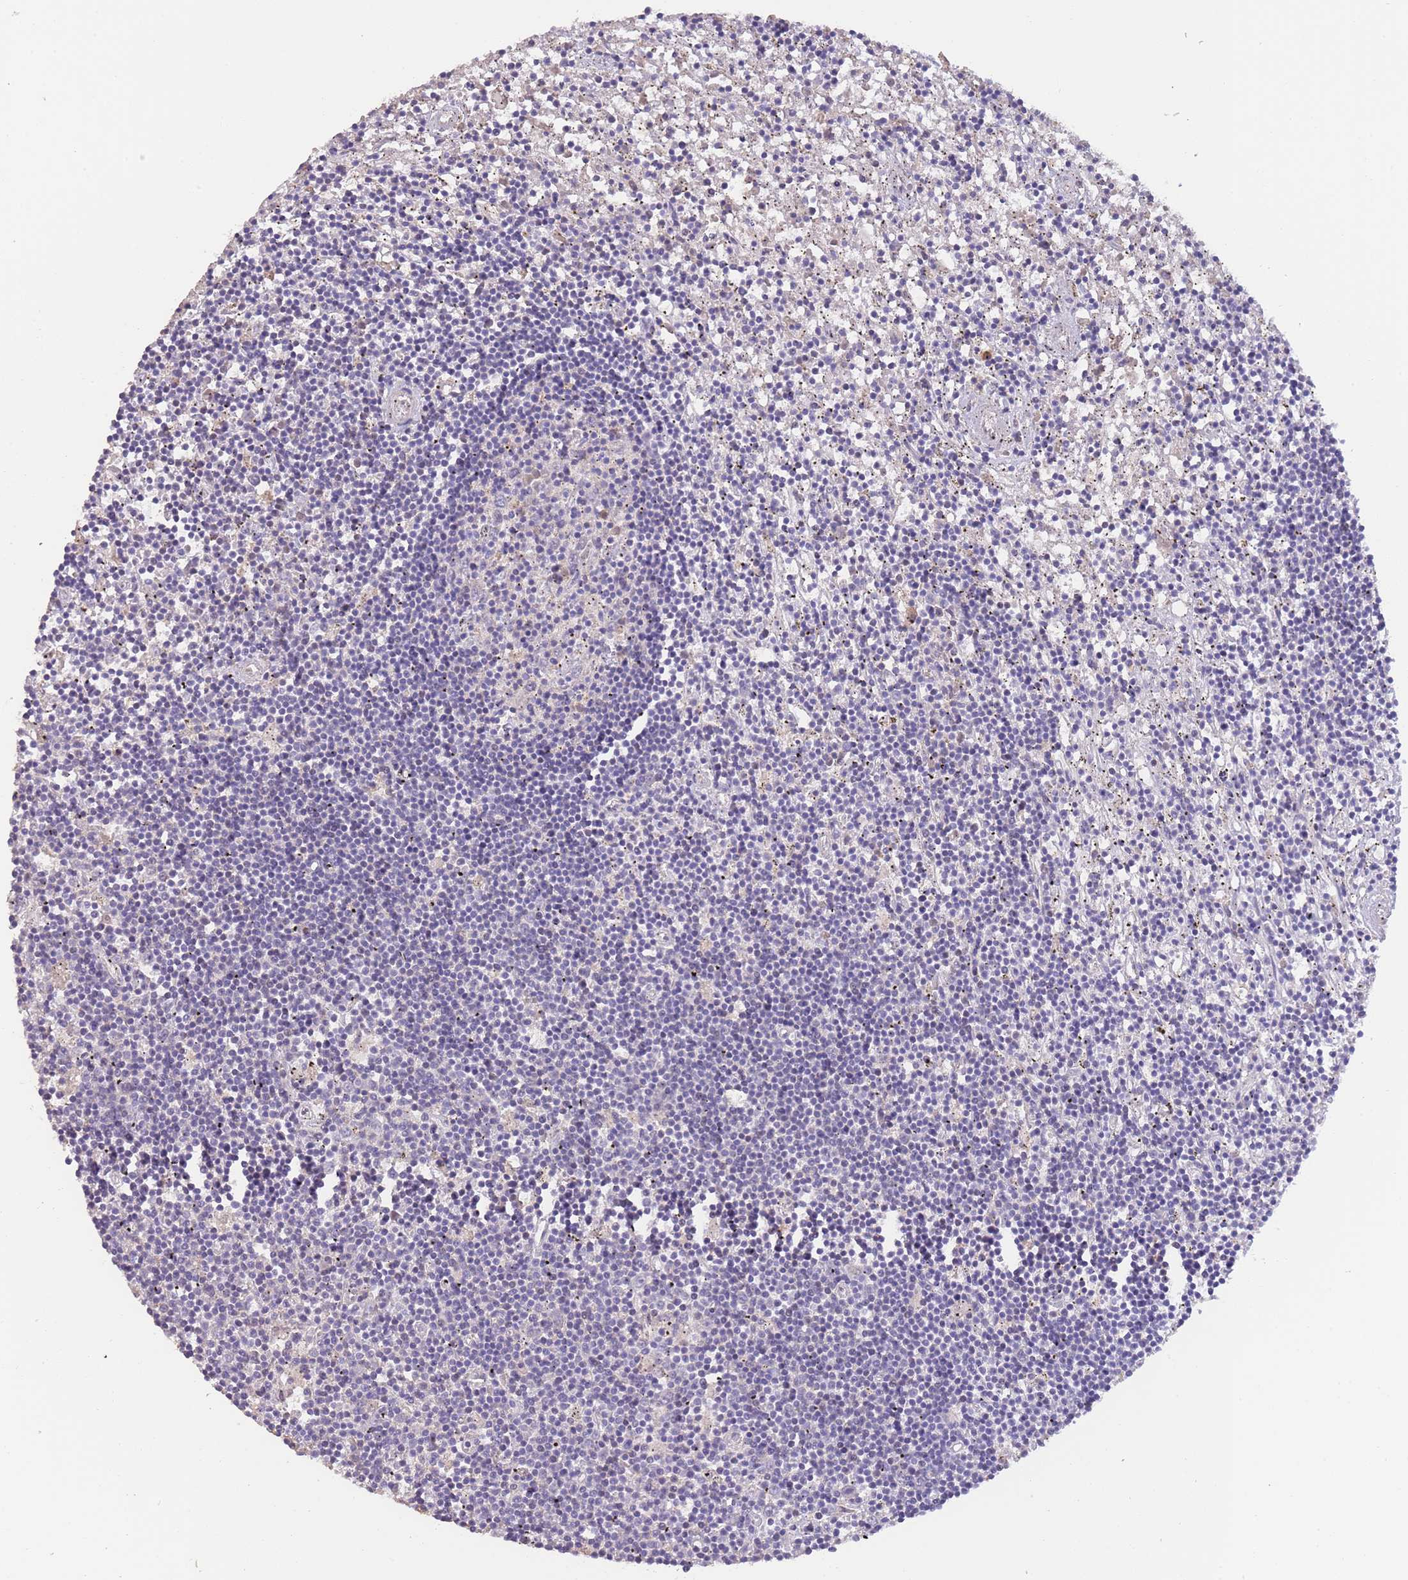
{"staining": {"intensity": "negative", "quantity": "none", "location": "none"}, "tissue": "lymphoma", "cell_type": "Tumor cells", "image_type": "cancer", "snomed": [{"axis": "morphology", "description": "Malignant lymphoma, non-Hodgkin's type, Low grade"}, {"axis": "topography", "description": "Spleen"}], "caption": "IHC of lymphoma reveals no positivity in tumor cells.", "gene": "ZNF658", "patient": {"sex": "male", "age": 76}}